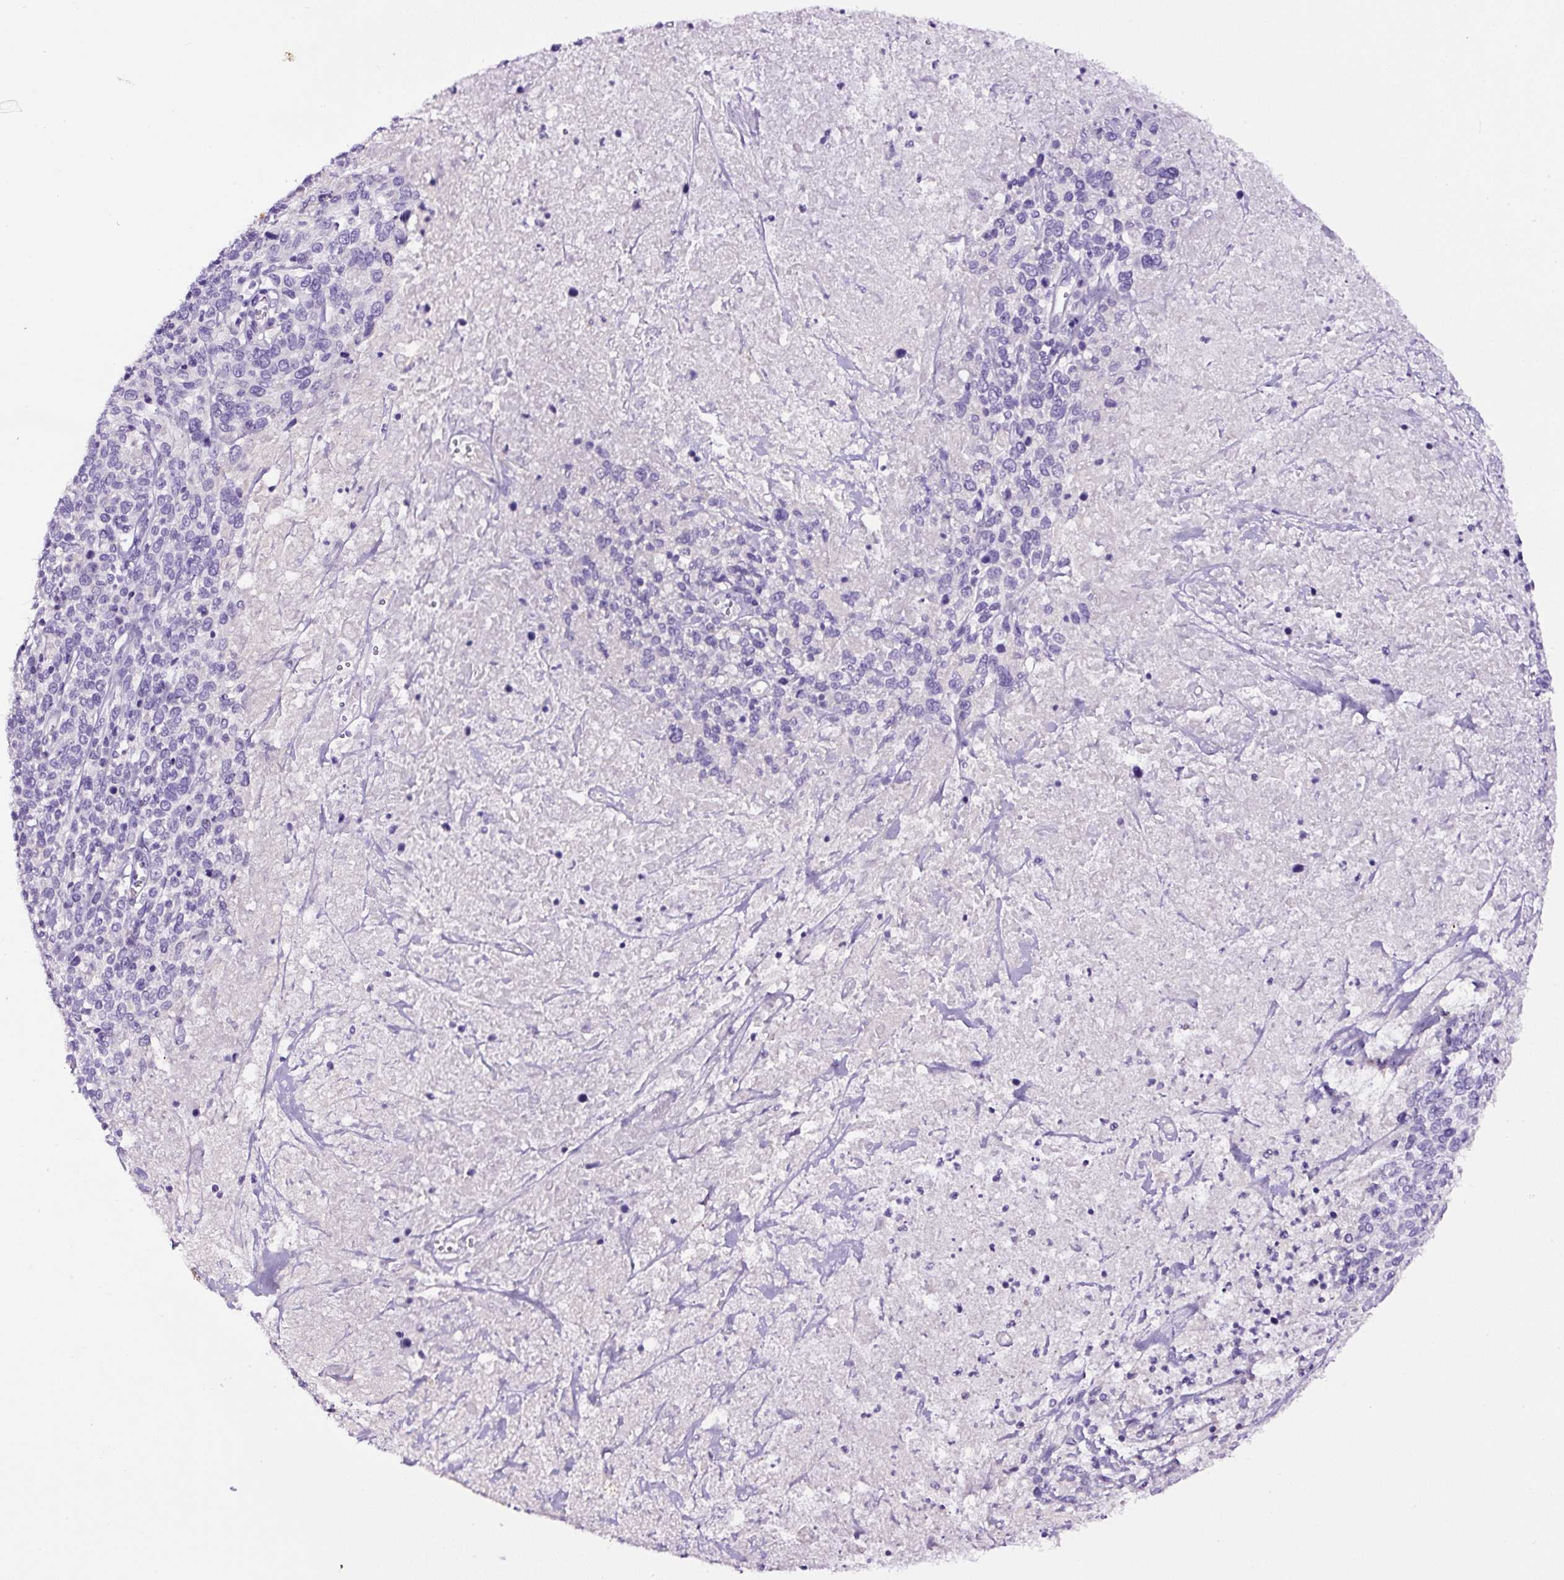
{"staining": {"intensity": "negative", "quantity": "none", "location": "none"}, "tissue": "cervical cancer", "cell_type": "Tumor cells", "image_type": "cancer", "snomed": [{"axis": "morphology", "description": "Squamous cell carcinoma, NOS"}, {"axis": "topography", "description": "Cervix"}], "caption": "The micrograph demonstrates no staining of tumor cells in squamous cell carcinoma (cervical).", "gene": "SP8", "patient": {"sex": "female", "age": 46}}